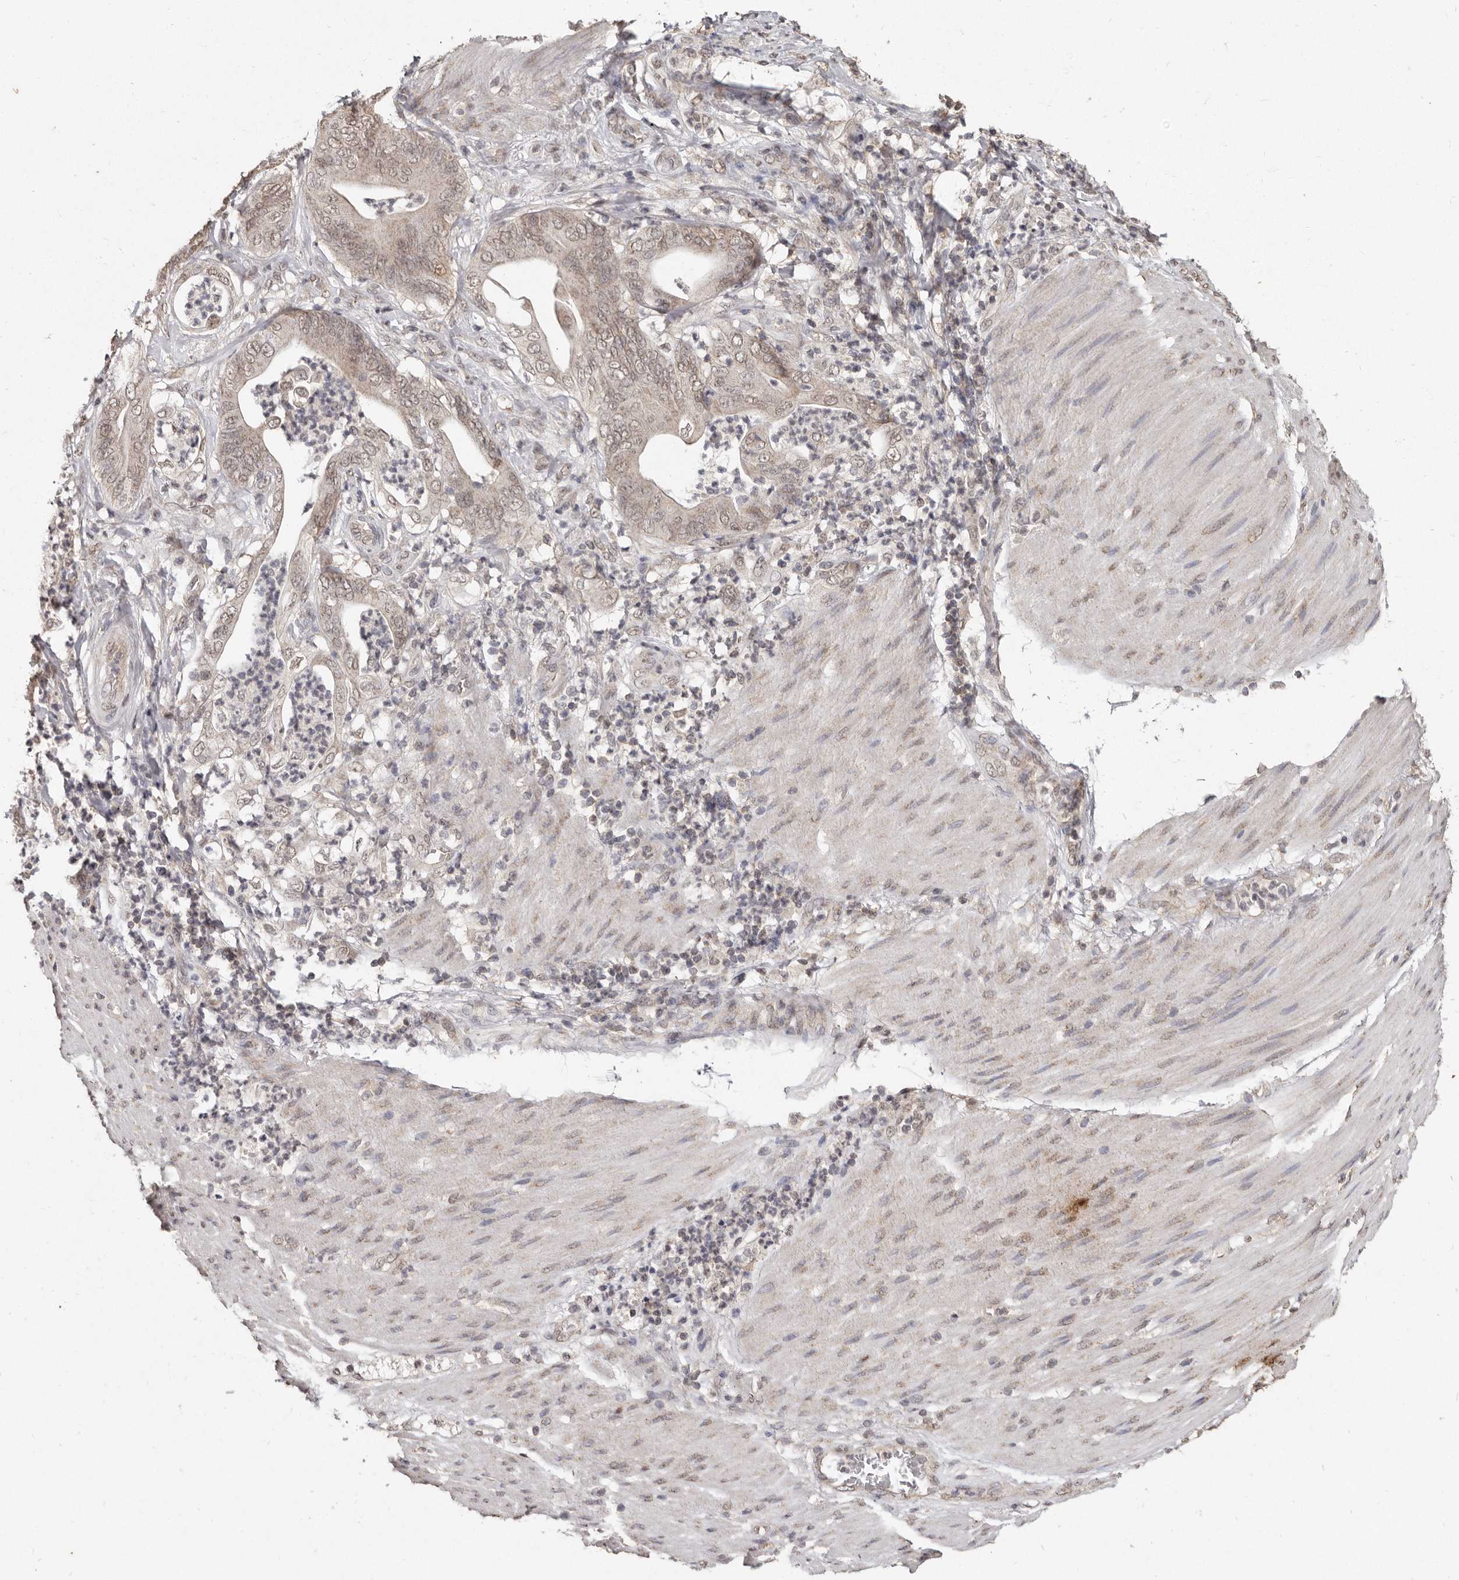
{"staining": {"intensity": "weak", "quantity": ">75%", "location": "nuclear"}, "tissue": "stomach cancer", "cell_type": "Tumor cells", "image_type": "cancer", "snomed": [{"axis": "morphology", "description": "Adenocarcinoma, NOS"}, {"axis": "topography", "description": "Stomach"}], "caption": "This photomicrograph shows immunohistochemistry staining of stomach cancer (adenocarcinoma), with low weak nuclear expression in approximately >75% of tumor cells.", "gene": "LINGO2", "patient": {"sex": "female", "age": 73}}